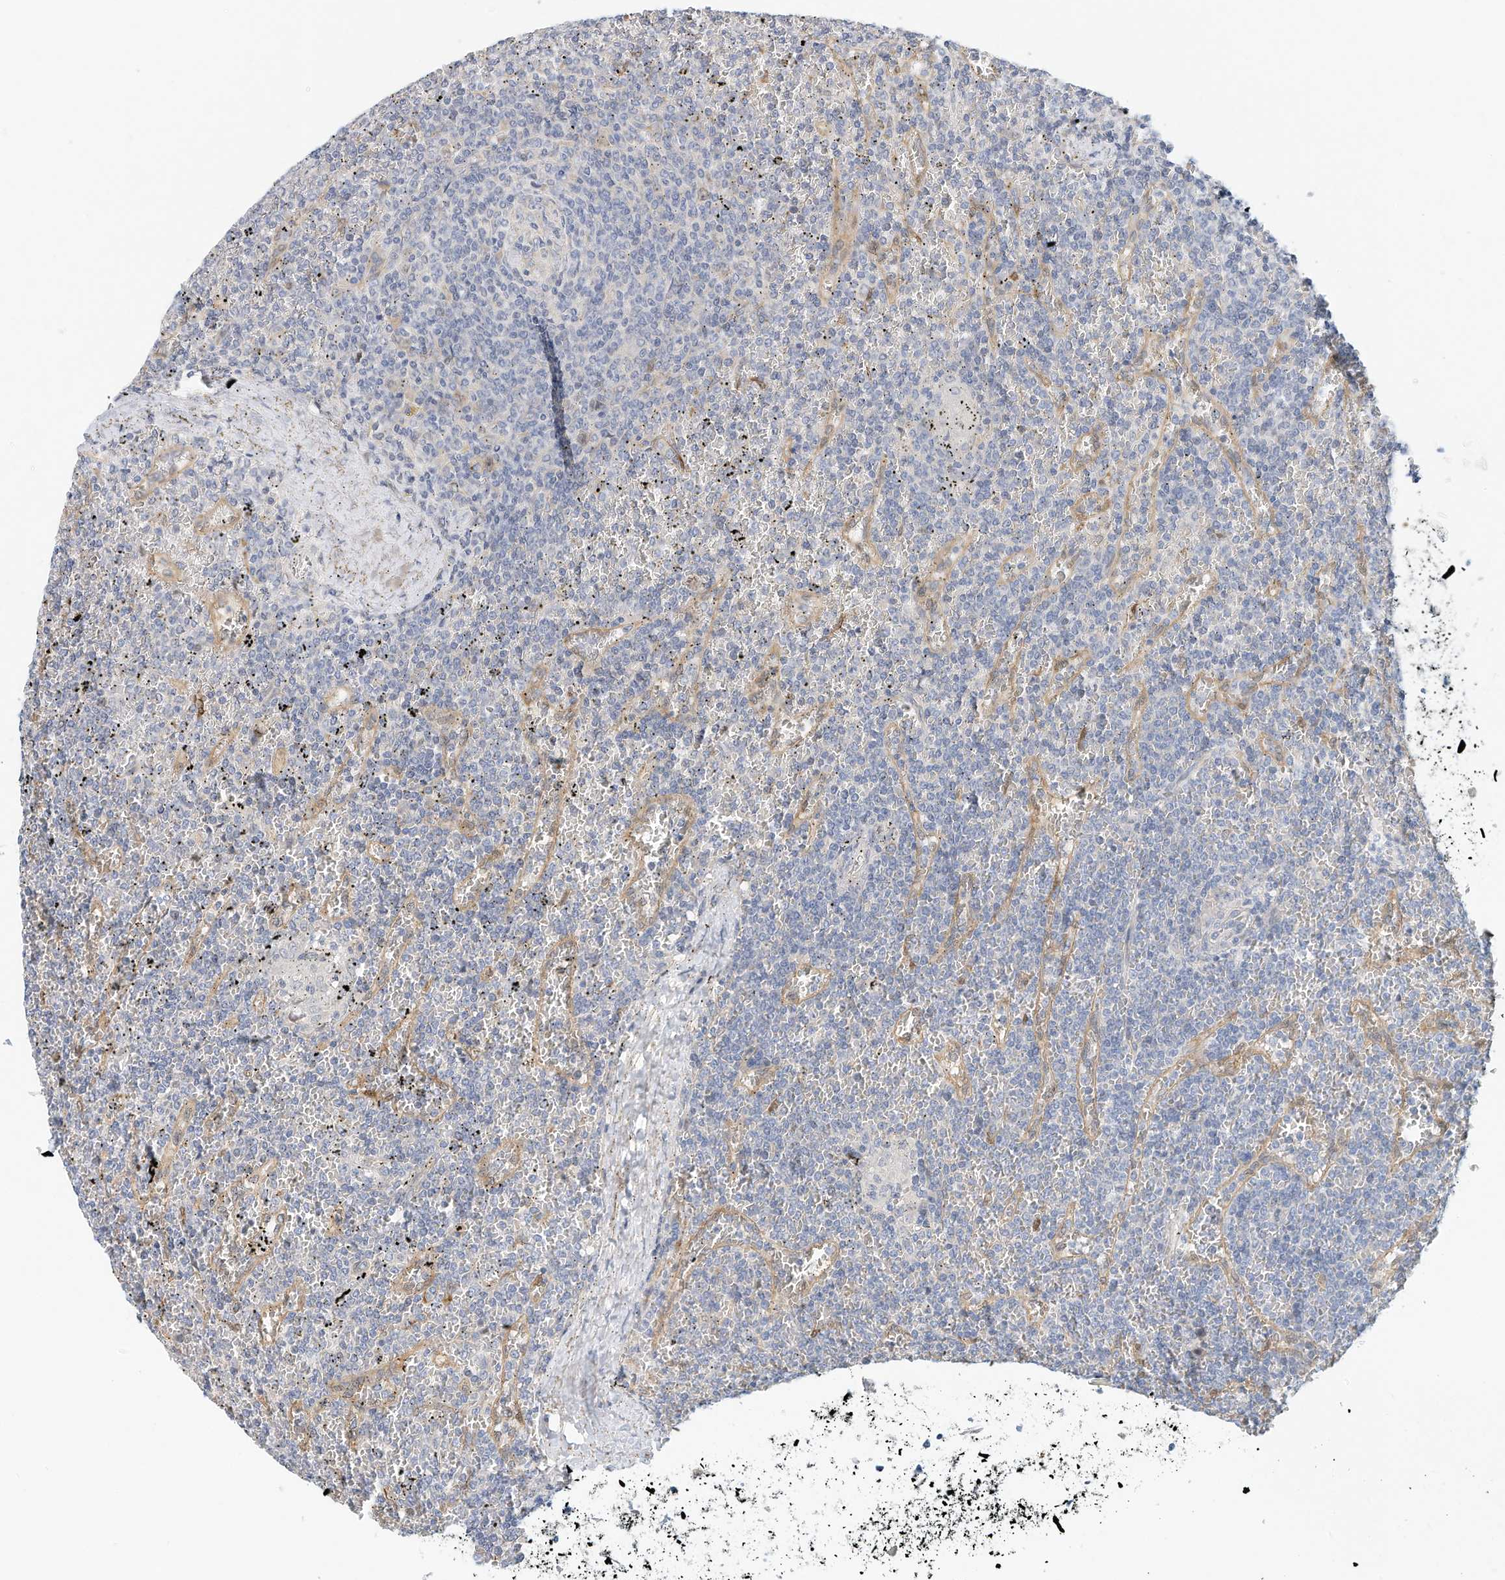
{"staining": {"intensity": "negative", "quantity": "none", "location": "none"}, "tissue": "lymphoma", "cell_type": "Tumor cells", "image_type": "cancer", "snomed": [{"axis": "morphology", "description": "Malignant lymphoma, non-Hodgkin's type, Low grade"}, {"axis": "topography", "description": "Spleen"}], "caption": "Lymphoma was stained to show a protein in brown. There is no significant positivity in tumor cells.", "gene": "ARHGAP28", "patient": {"sex": "female", "age": 19}}